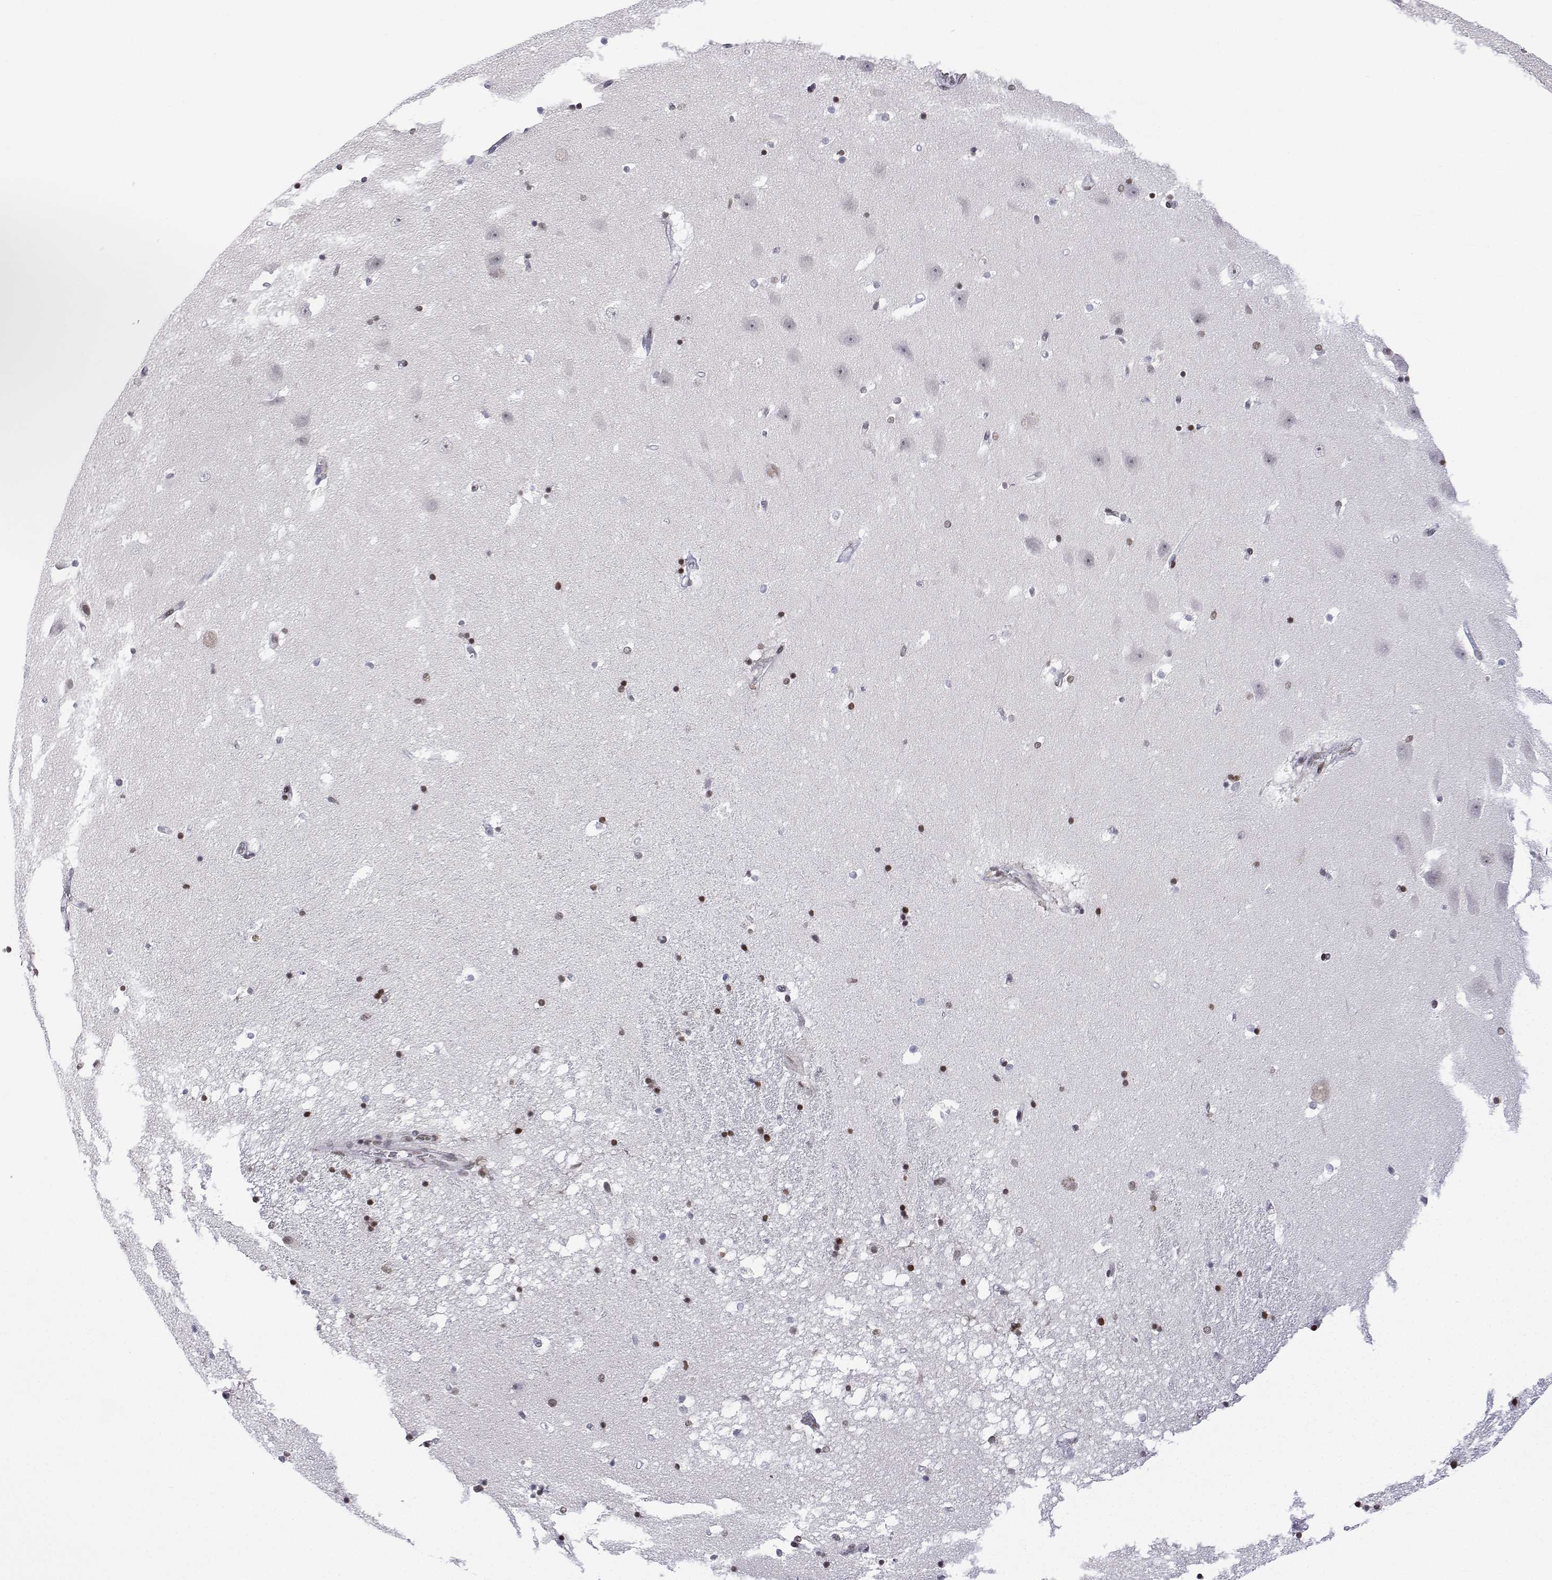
{"staining": {"intensity": "strong", "quantity": "<25%", "location": "nuclear"}, "tissue": "hippocampus", "cell_type": "Glial cells", "image_type": "normal", "snomed": [{"axis": "morphology", "description": "Normal tissue, NOS"}, {"axis": "topography", "description": "Hippocampus"}], "caption": "Protein expression analysis of benign hippocampus reveals strong nuclear expression in approximately <25% of glial cells.", "gene": "XPC", "patient": {"sex": "male", "age": 58}}